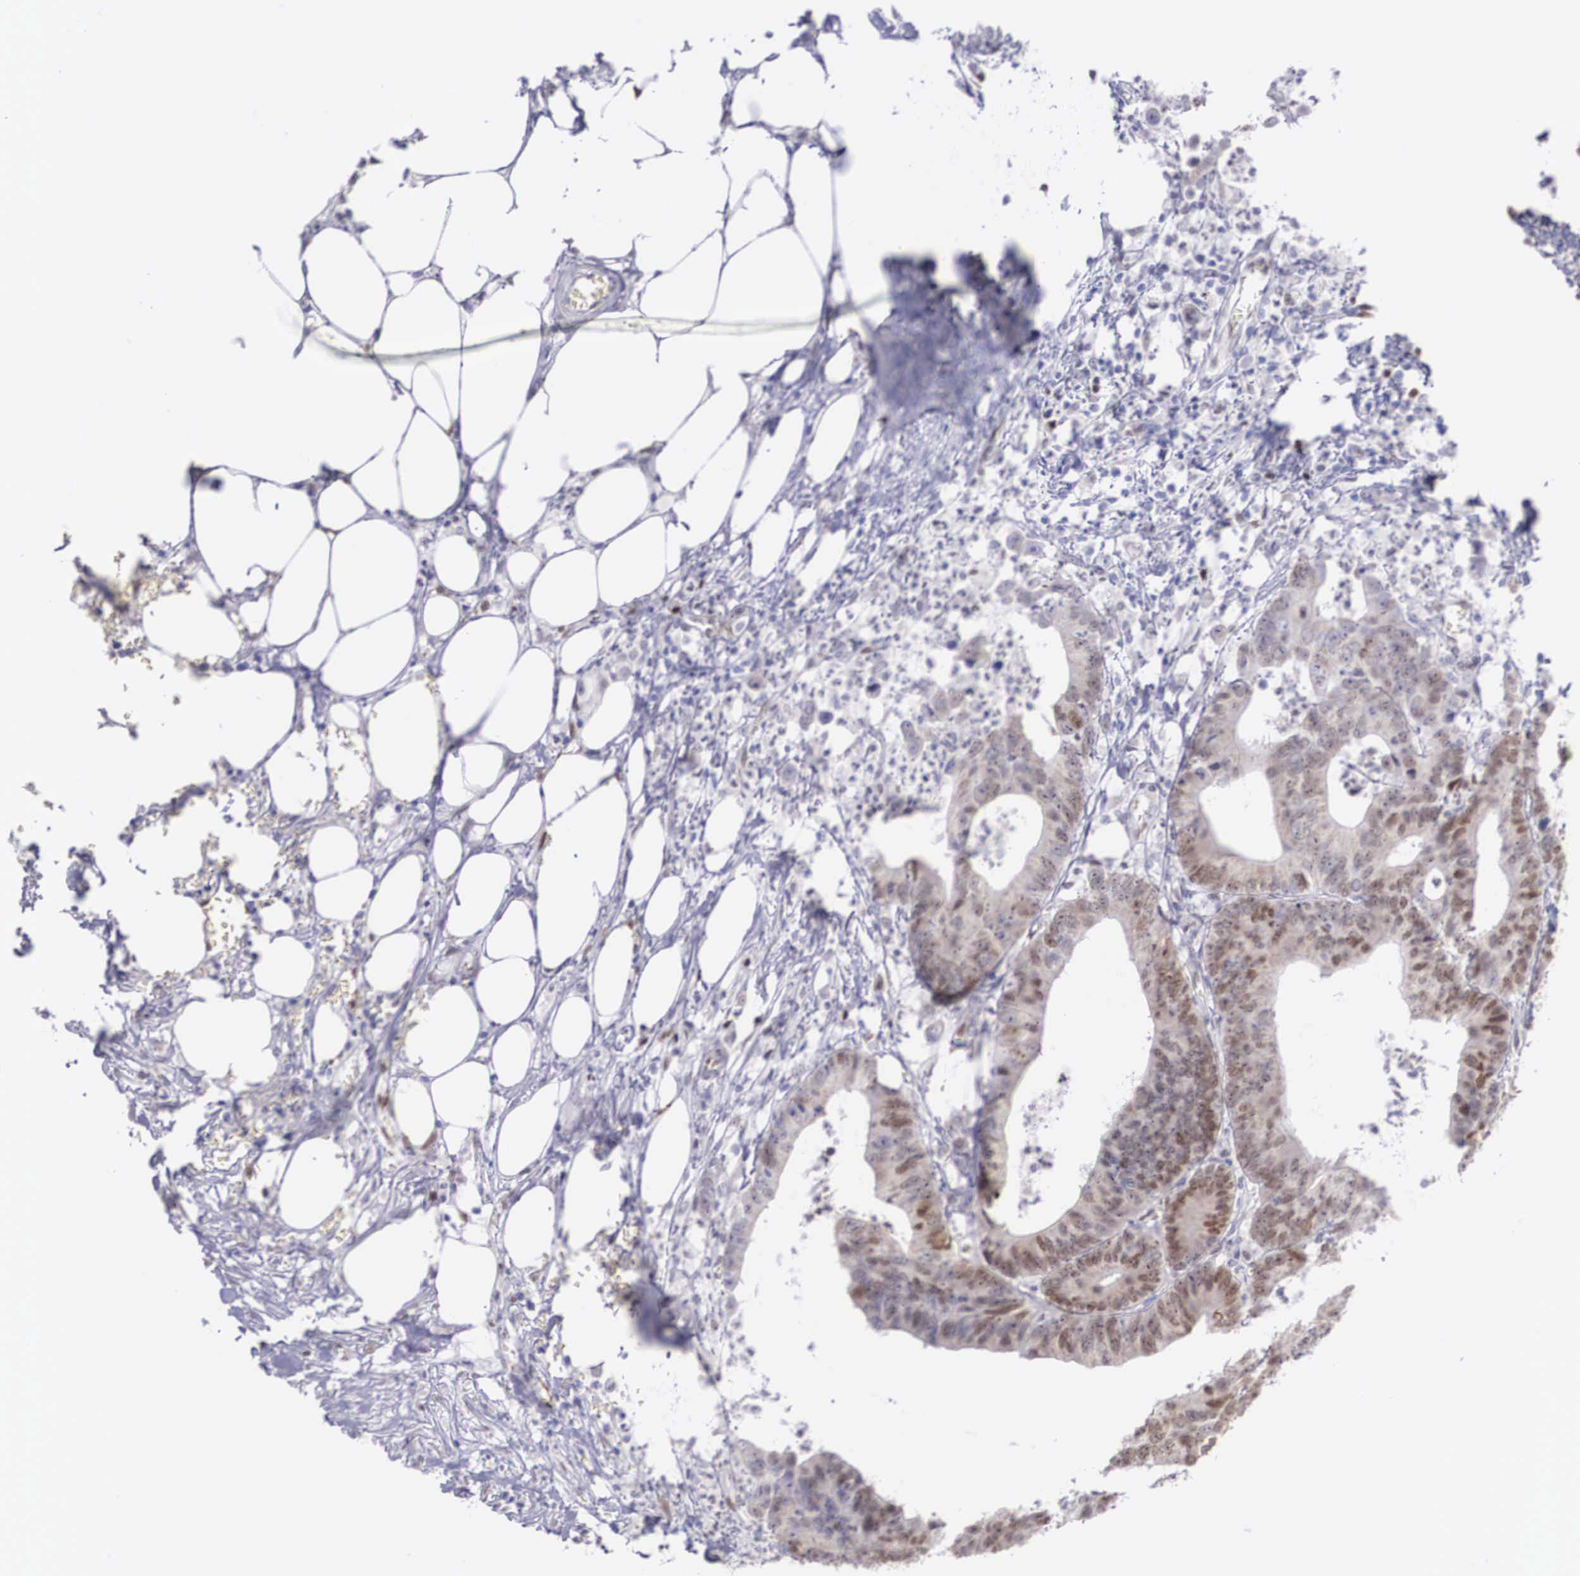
{"staining": {"intensity": "moderate", "quantity": ">75%", "location": "nuclear"}, "tissue": "colorectal cancer", "cell_type": "Tumor cells", "image_type": "cancer", "snomed": [{"axis": "morphology", "description": "Adenocarcinoma, NOS"}, {"axis": "topography", "description": "Colon"}], "caption": "Tumor cells exhibit medium levels of moderate nuclear positivity in approximately >75% of cells in colorectal adenocarcinoma.", "gene": "HMGN5", "patient": {"sex": "male", "age": 55}}